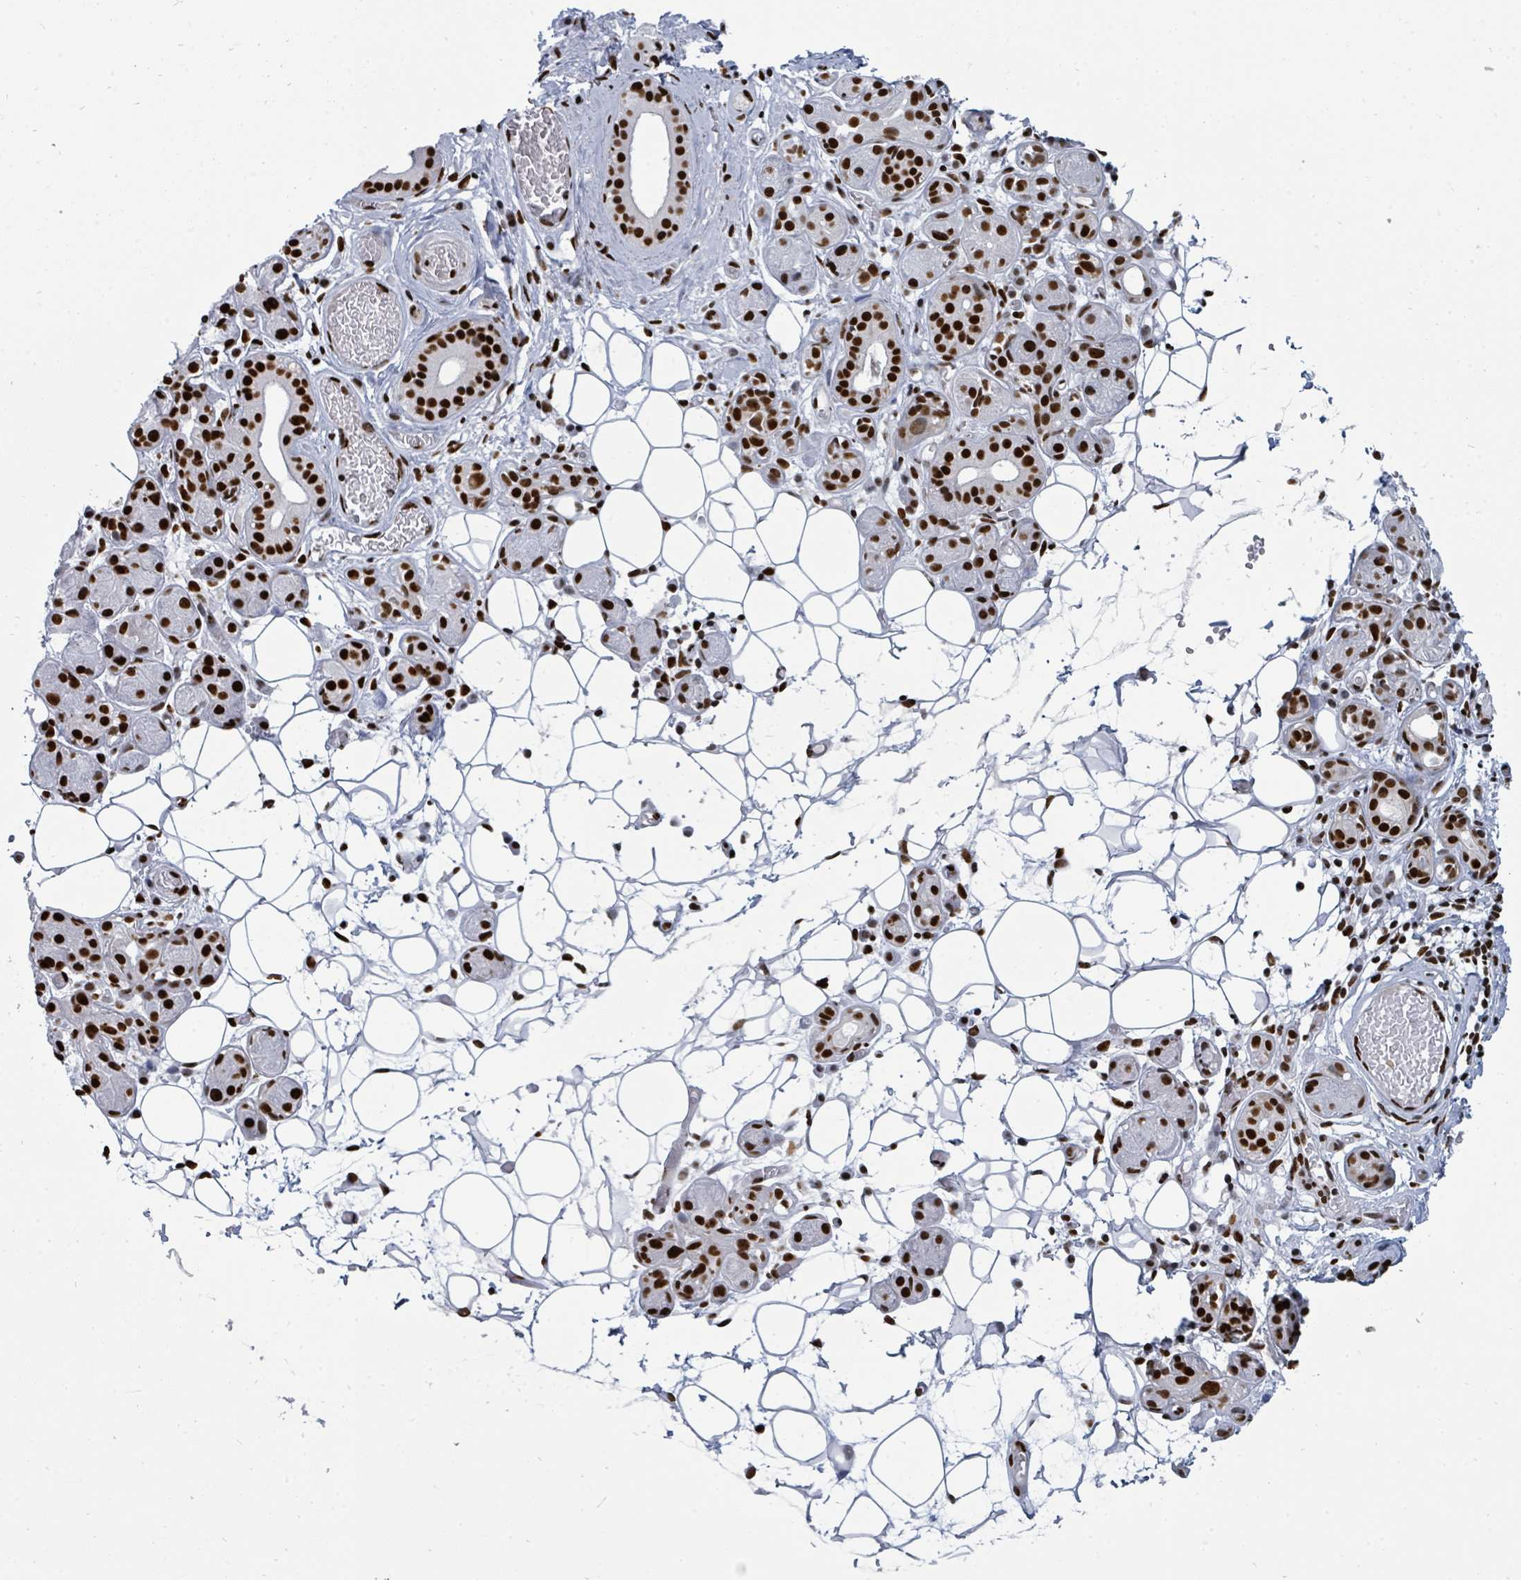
{"staining": {"intensity": "strong", "quantity": "25%-75%", "location": "nuclear"}, "tissue": "salivary gland", "cell_type": "Glandular cells", "image_type": "normal", "snomed": [{"axis": "morphology", "description": "Normal tissue, NOS"}, {"axis": "topography", "description": "Salivary gland"}], "caption": "Brown immunohistochemical staining in benign human salivary gland reveals strong nuclear expression in about 25%-75% of glandular cells.", "gene": "SUMO2", "patient": {"sex": "male", "age": 82}}